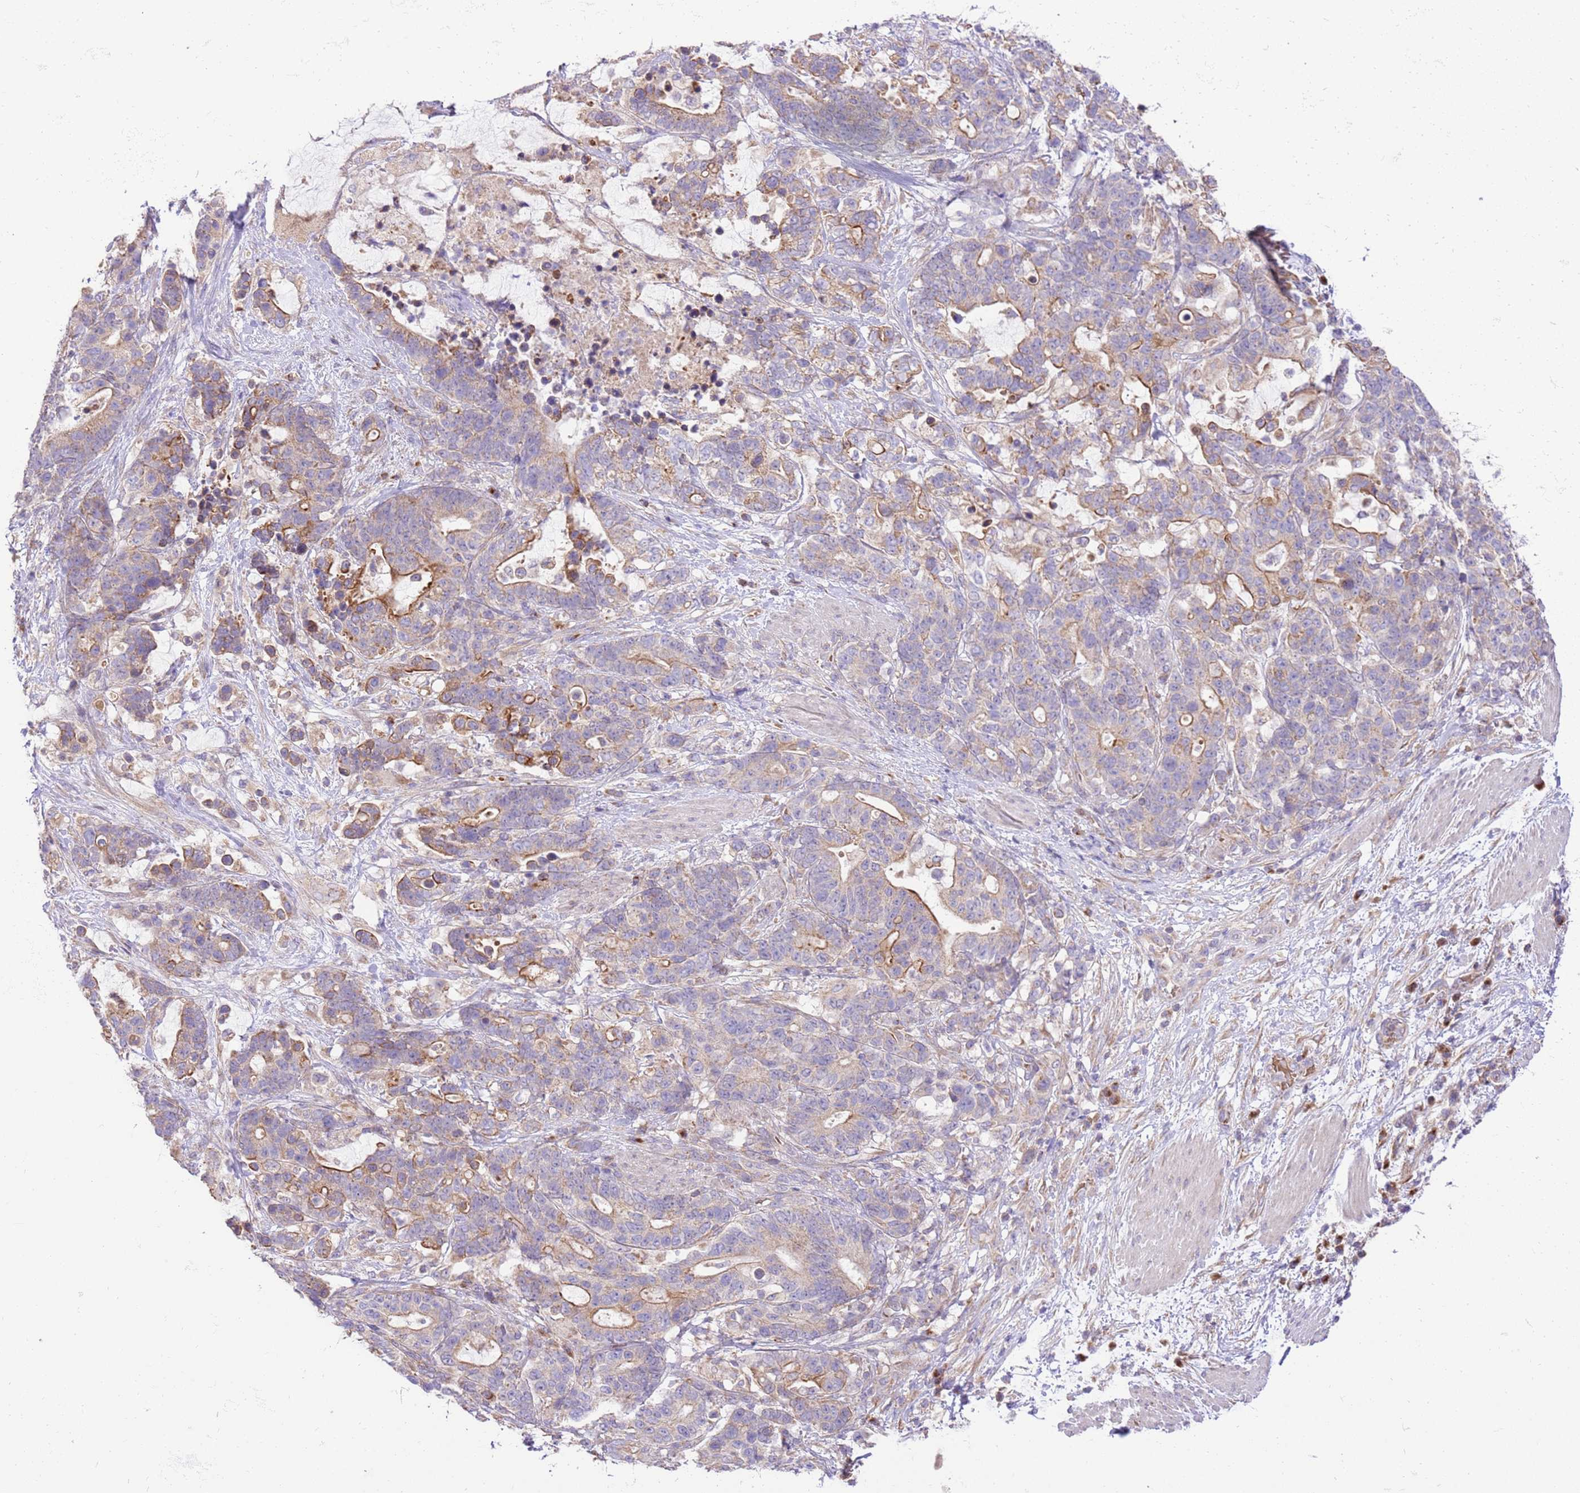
{"staining": {"intensity": "moderate", "quantity": "<25%", "location": "cytoplasmic/membranous"}, "tissue": "stomach cancer", "cell_type": "Tumor cells", "image_type": "cancer", "snomed": [{"axis": "morphology", "description": "Normal tissue, NOS"}, {"axis": "morphology", "description": "Adenocarcinoma, NOS"}, {"axis": "topography", "description": "Stomach"}], "caption": "Adenocarcinoma (stomach) stained for a protein (brown) reveals moderate cytoplasmic/membranous positive expression in approximately <25% of tumor cells.", "gene": "SPATA2L", "patient": {"sex": "female", "age": 64}}